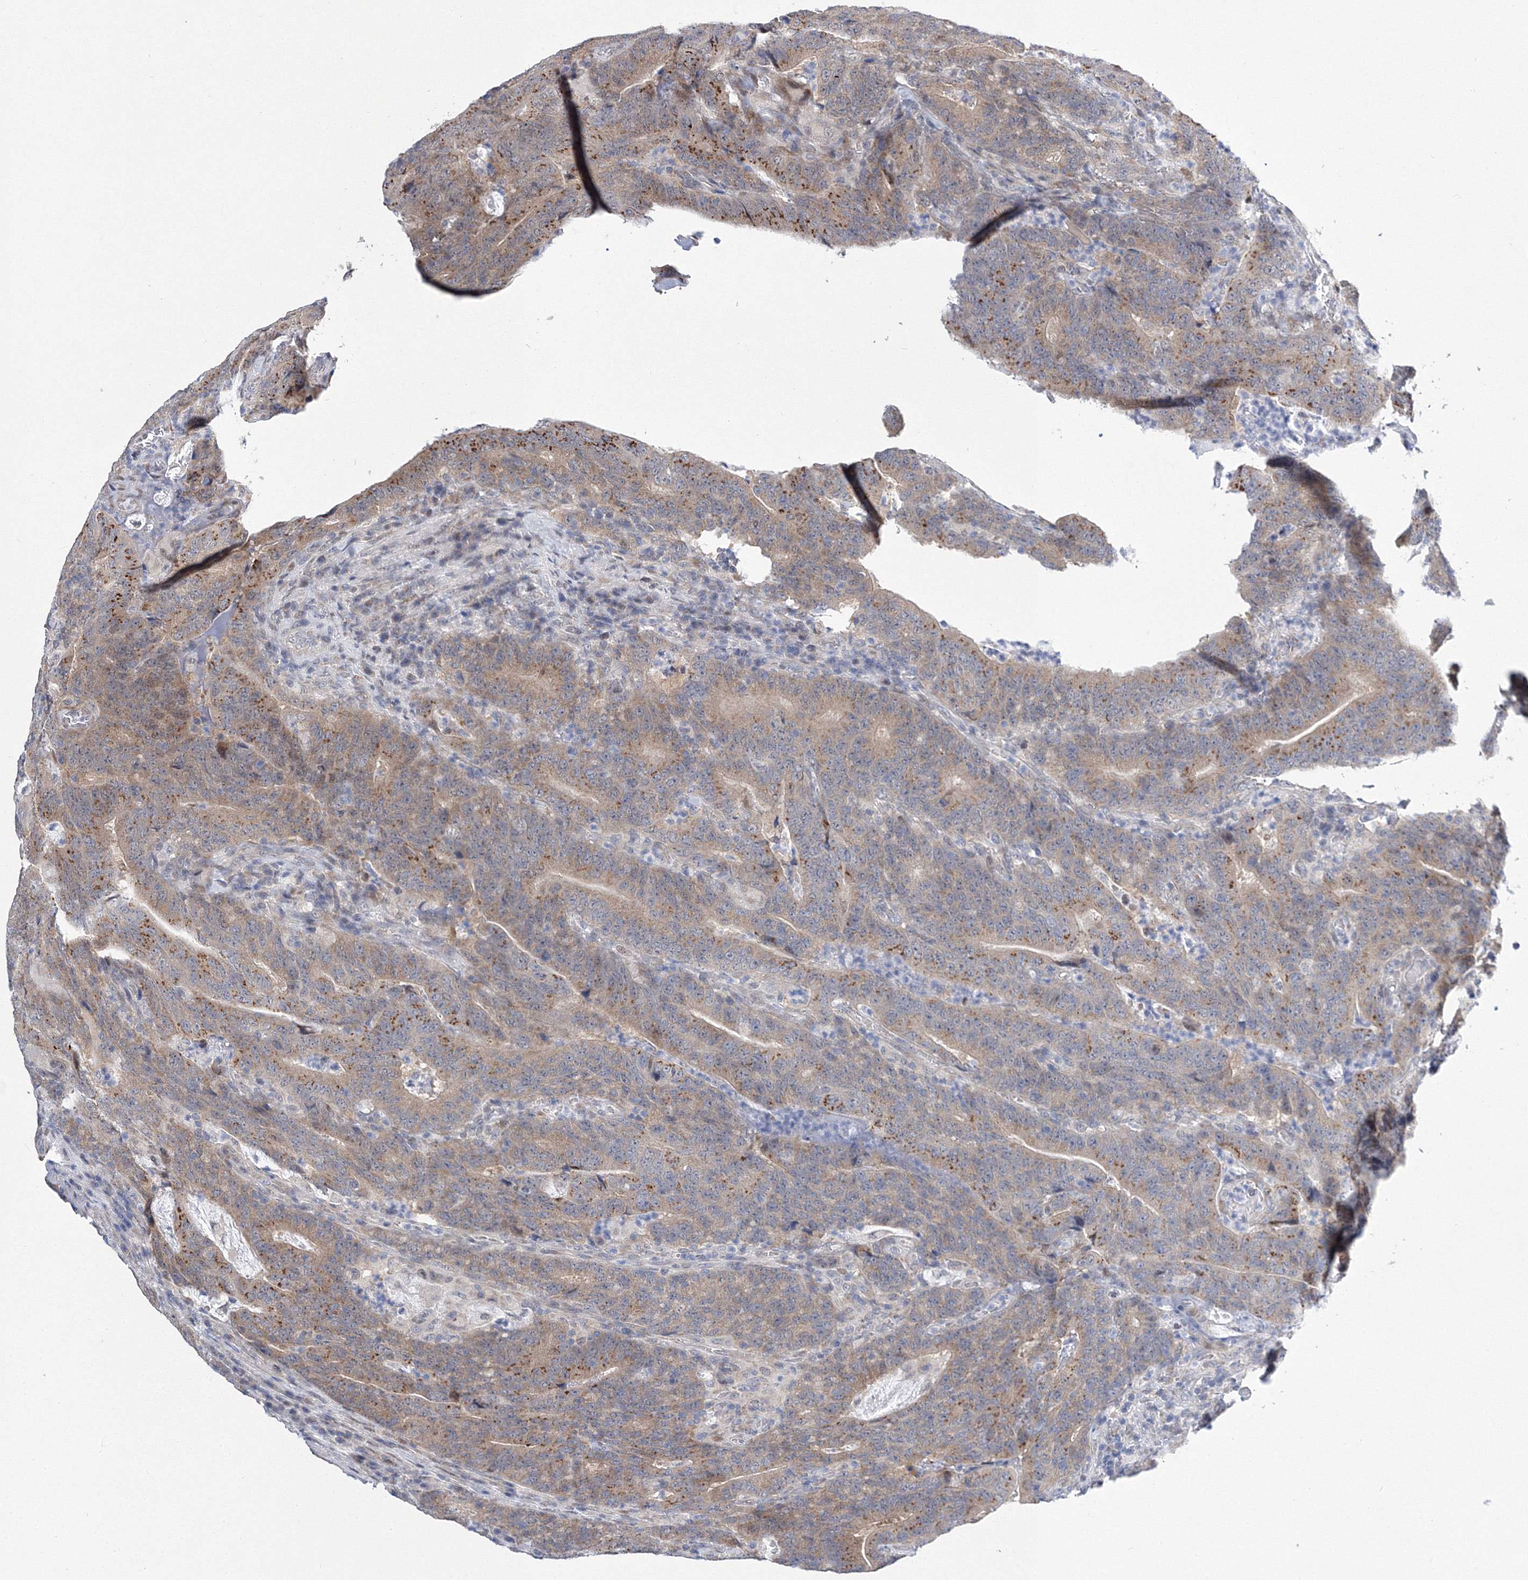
{"staining": {"intensity": "moderate", "quantity": ">75%", "location": "cytoplasmic/membranous"}, "tissue": "colorectal cancer", "cell_type": "Tumor cells", "image_type": "cancer", "snomed": [{"axis": "morphology", "description": "Normal tissue, NOS"}, {"axis": "morphology", "description": "Adenocarcinoma, NOS"}, {"axis": "topography", "description": "Colon"}], "caption": "Immunohistochemistry (IHC) micrograph of neoplastic tissue: colorectal adenocarcinoma stained using immunohistochemistry reveals medium levels of moderate protein expression localized specifically in the cytoplasmic/membranous of tumor cells, appearing as a cytoplasmic/membranous brown color.", "gene": "GPN1", "patient": {"sex": "female", "age": 75}}